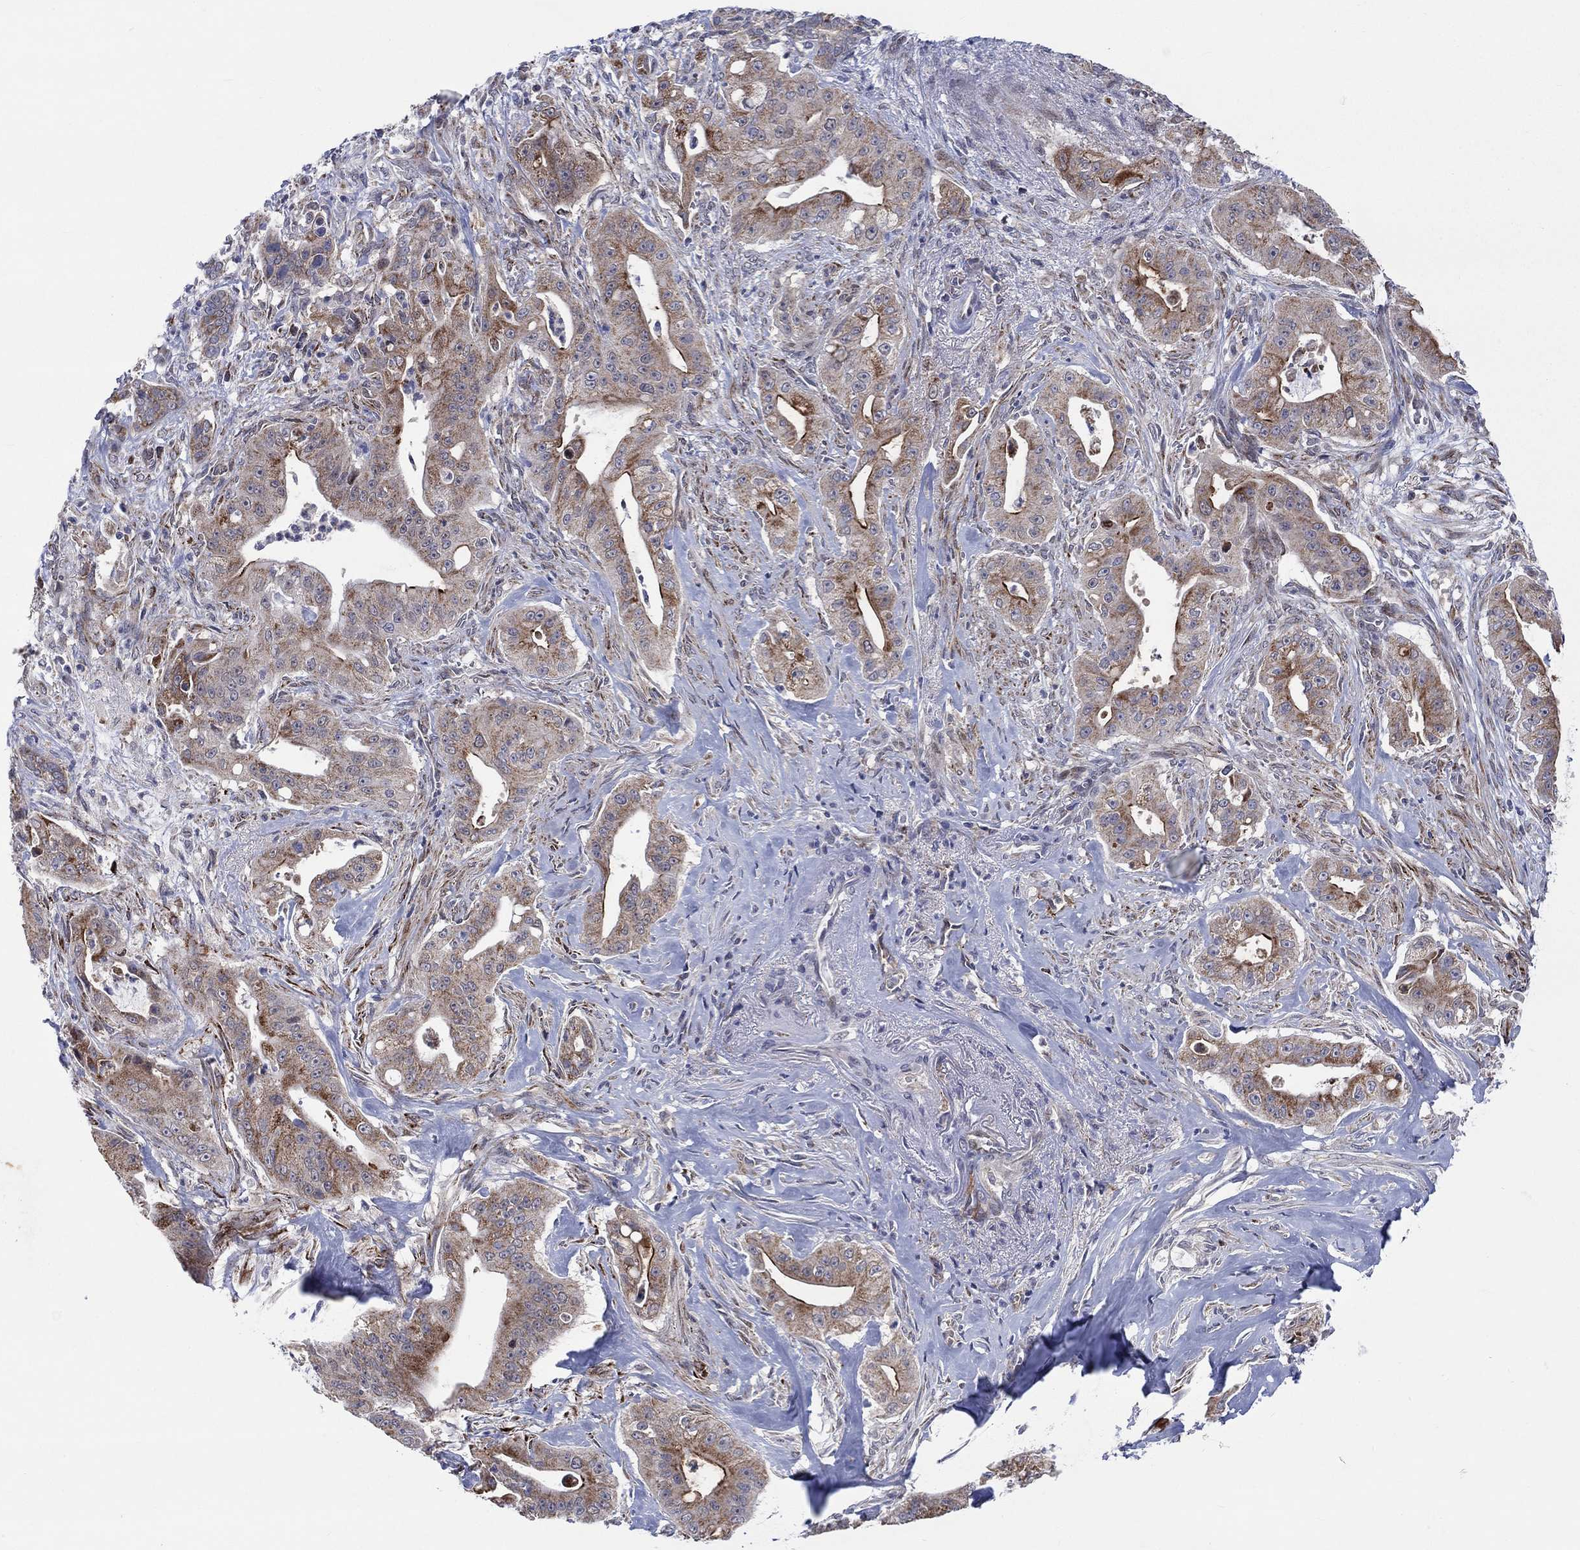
{"staining": {"intensity": "weak", "quantity": ">75%", "location": "cytoplasmic/membranous"}, "tissue": "pancreatic cancer", "cell_type": "Tumor cells", "image_type": "cancer", "snomed": [{"axis": "morphology", "description": "Normal tissue, NOS"}, {"axis": "morphology", "description": "Inflammation, NOS"}, {"axis": "morphology", "description": "Adenocarcinoma, NOS"}, {"axis": "topography", "description": "Pancreas"}], "caption": "Immunohistochemistry staining of pancreatic cancer, which demonstrates low levels of weak cytoplasmic/membranous positivity in approximately >75% of tumor cells indicating weak cytoplasmic/membranous protein expression. The staining was performed using DAB (3,3'-diaminobenzidine) (brown) for protein detection and nuclei were counterstained in hematoxylin (blue).", "gene": "SLC35F2", "patient": {"sex": "male", "age": 57}}